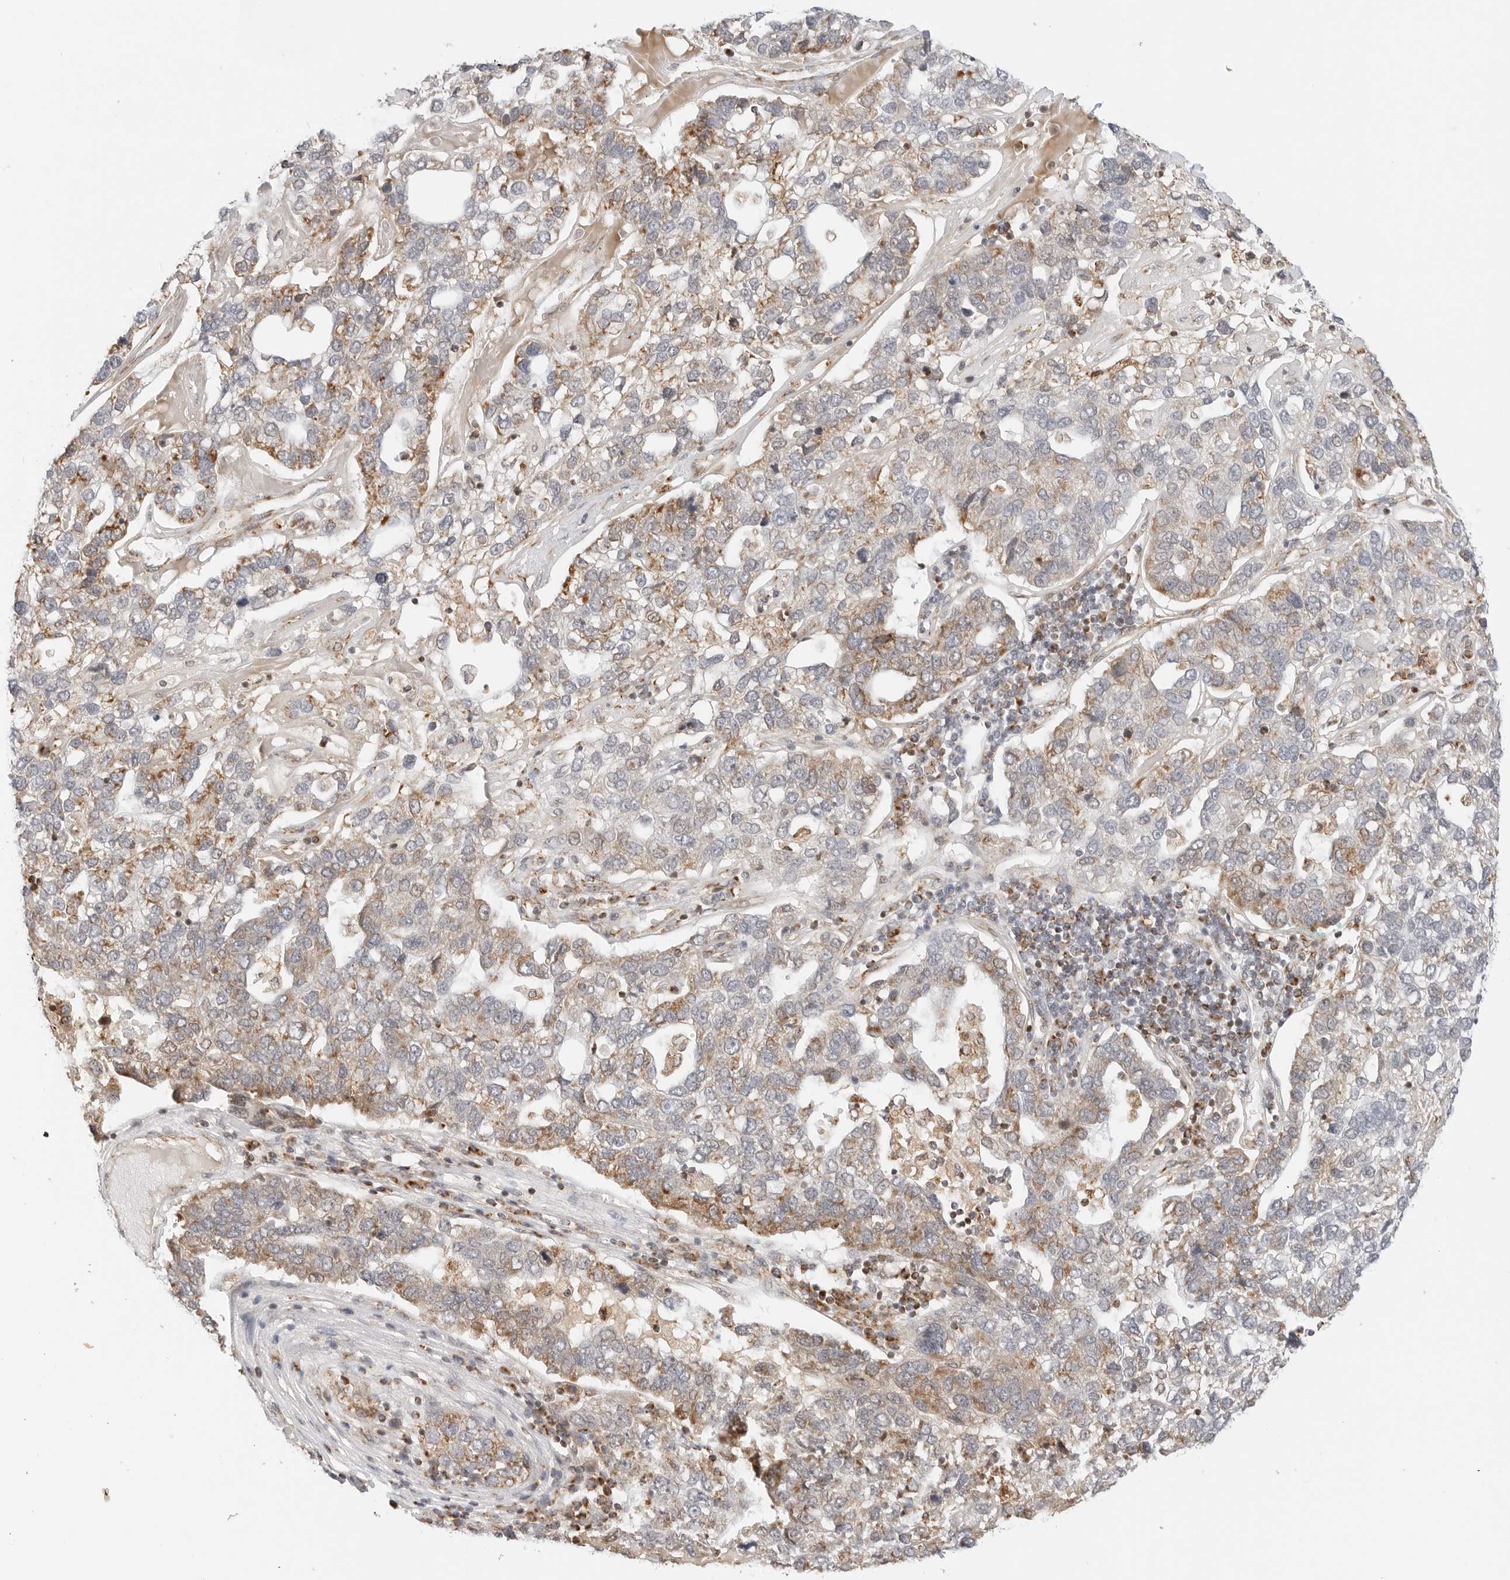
{"staining": {"intensity": "moderate", "quantity": ">75%", "location": "cytoplasmic/membranous"}, "tissue": "pancreatic cancer", "cell_type": "Tumor cells", "image_type": "cancer", "snomed": [{"axis": "morphology", "description": "Adenocarcinoma, NOS"}, {"axis": "topography", "description": "Pancreas"}], "caption": "DAB (3,3'-diaminobenzidine) immunohistochemical staining of human pancreatic adenocarcinoma displays moderate cytoplasmic/membranous protein staining in about >75% of tumor cells. (DAB (3,3'-diaminobenzidine) IHC with brightfield microscopy, high magnification).", "gene": "DYRK4", "patient": {"sex": "female", "age": 61}}